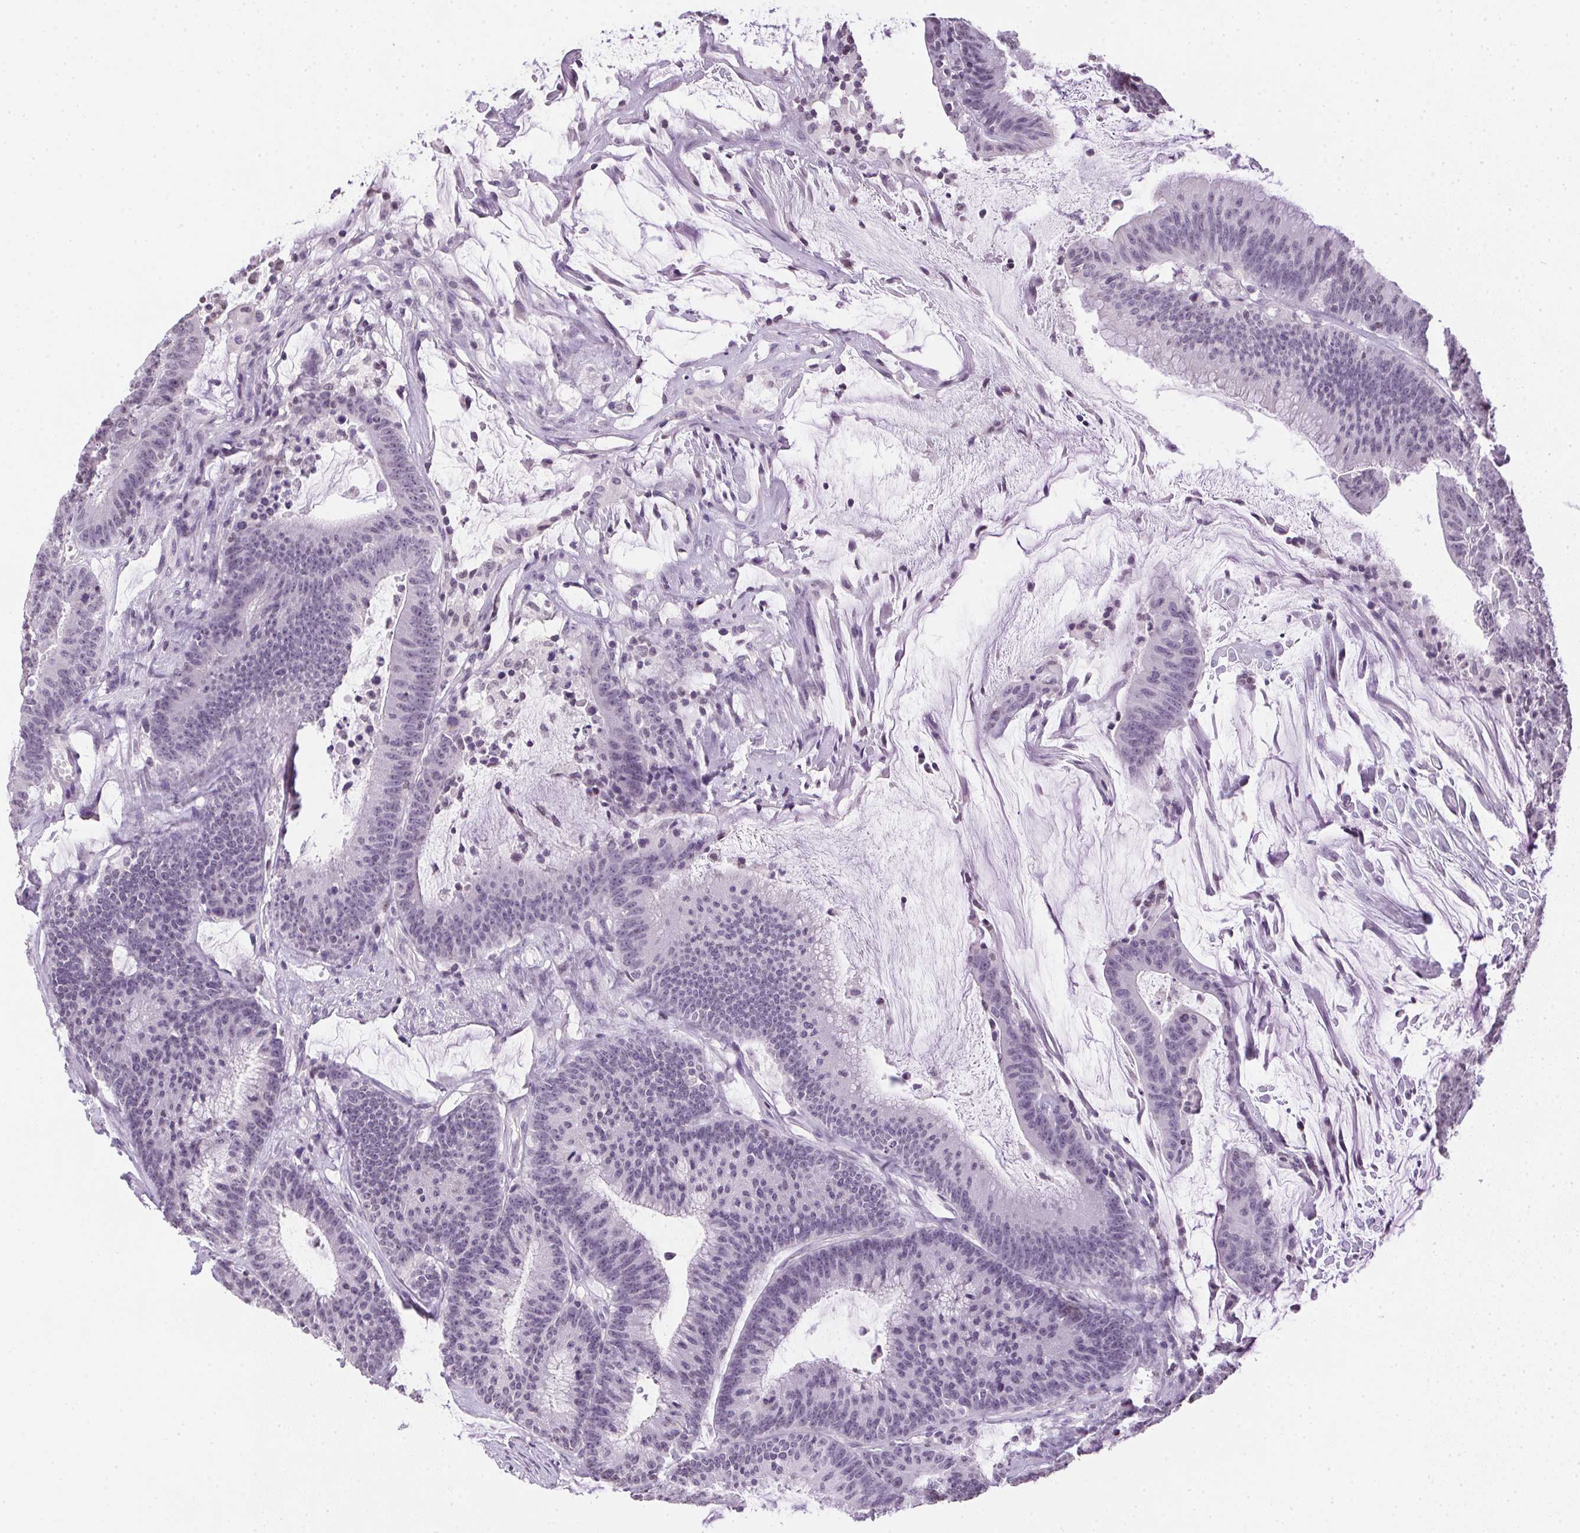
{"staining": {"intensity": "negative", "quantity": "none", "location": "none"}, "tissue": "colorectal cancer", "cell_type": "Tumor cells", "image_type": "cancer", "snomed": [{"axis": "morphology", "description": "Adenocarcinoma, NOS"}, {"axis": "topography", "description": "Colon"}], "caption": "A high-resolution histopathology image shows IHC staining of colorectal cancer, which exhibits no significant expression in tumor cells.", "gene": "PRL", "patient": {"sex": "female", "age": 78}}